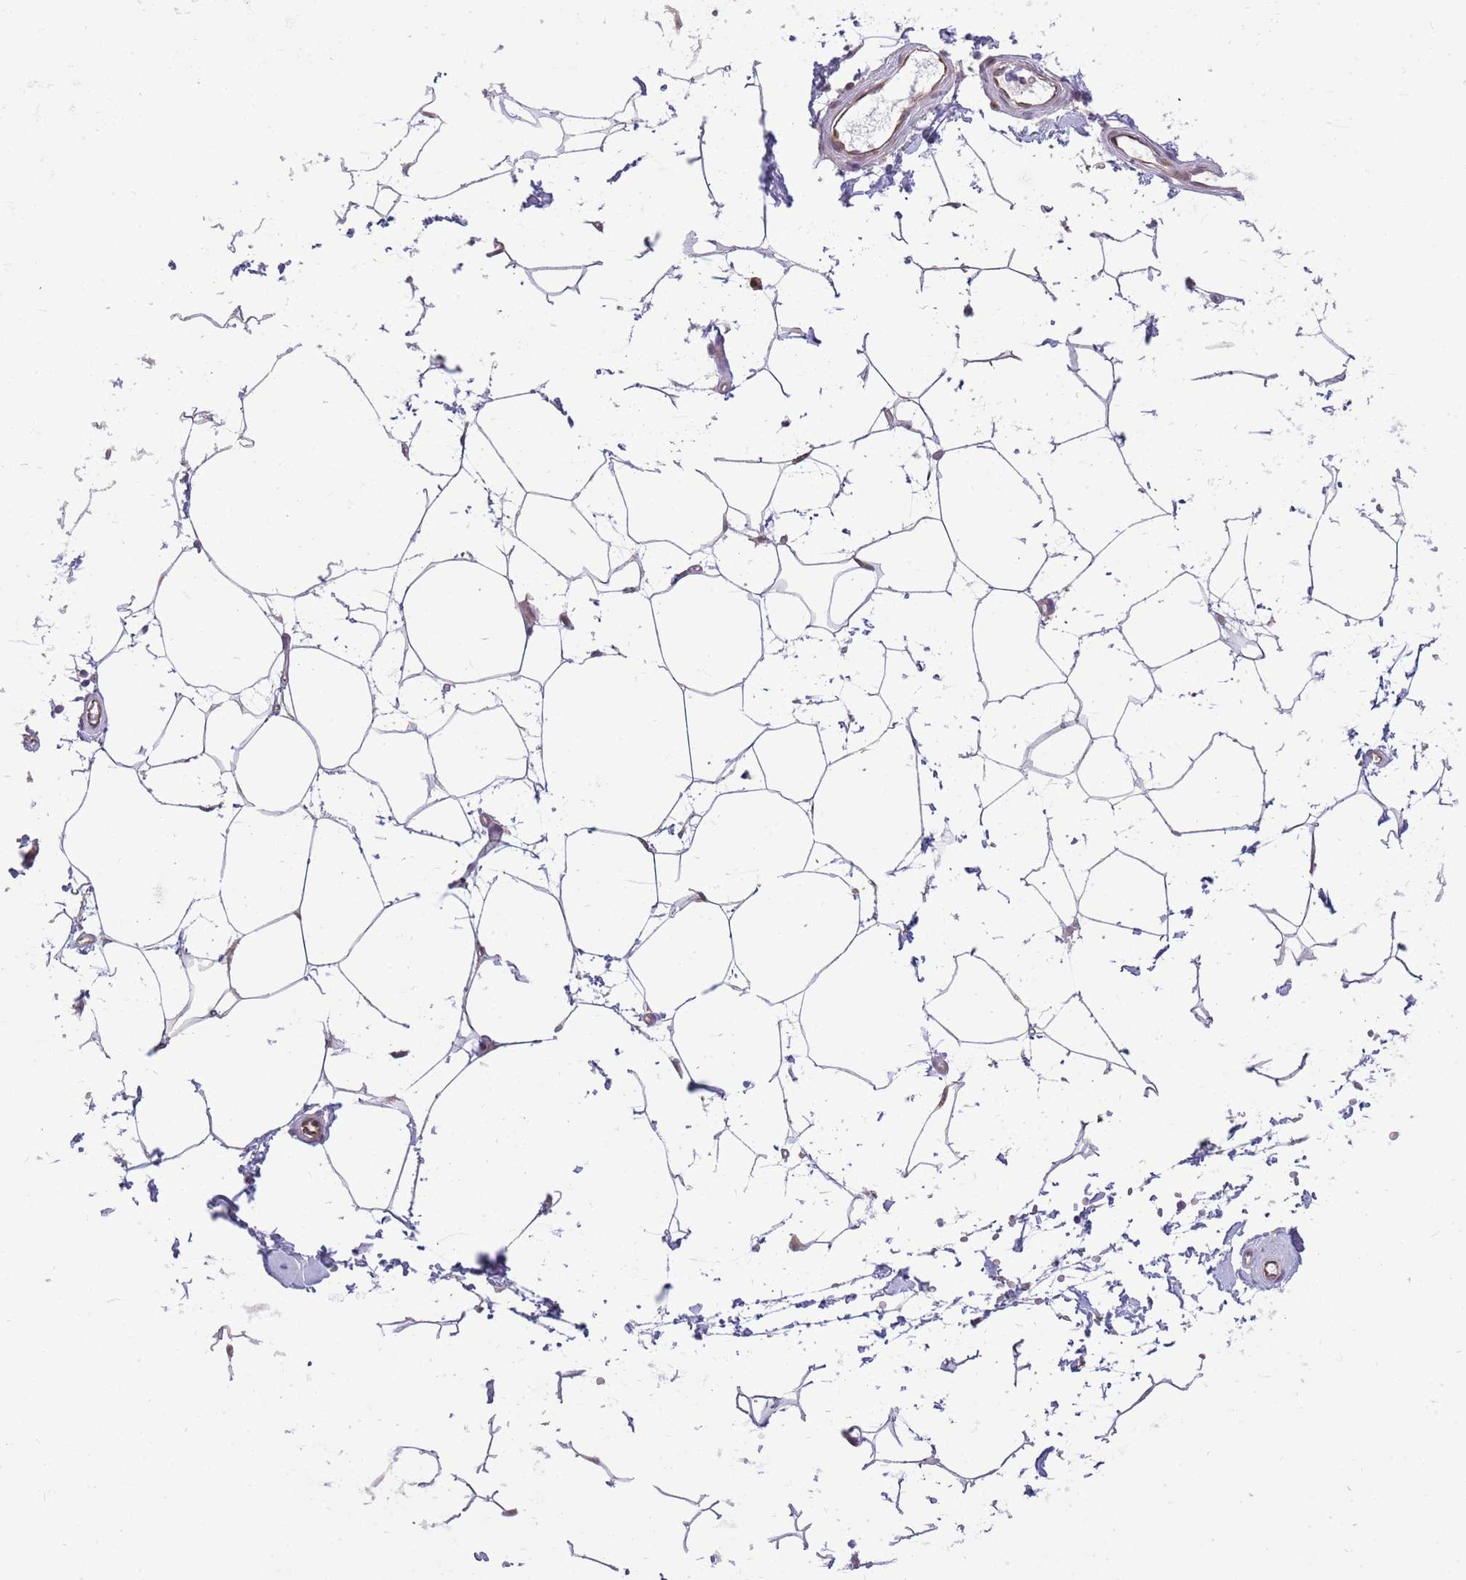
{"staining": {"intensity": "moderate", "quantity": "<25%", "location": "cytoplasmic/membranous"}, "tissue": "adipose tissue", "cell_type": "Adipocytes", "image_type": "normal", "snomed": [{"axis": "morphology", "description": "Normal tissue, NOS"}, {"axis": "topography", "description": "Soft tissue"}, {"axis": "topography", "description": "Adipose tissue"}, {"axis": "topography", "description": "Vascular tissue"}, {"axis": "topography", "description": "Peripheral nerve tissue"}], "caption": "High-magnification brightfield microscopy of unremarkable adipose tissue stained with DAB (3,3'-diaminobenzidine) (brown) and counterstained with hematoxylin (blue). adipocytes exhibit moderate cytoplasmic/membranous staining is appreciated in approximately<25% of cells. (DAB IHC with brightfield microscopy, high magnification).", "gene": "CCNJL", "patient": {"sex": "male", "age": 74}}